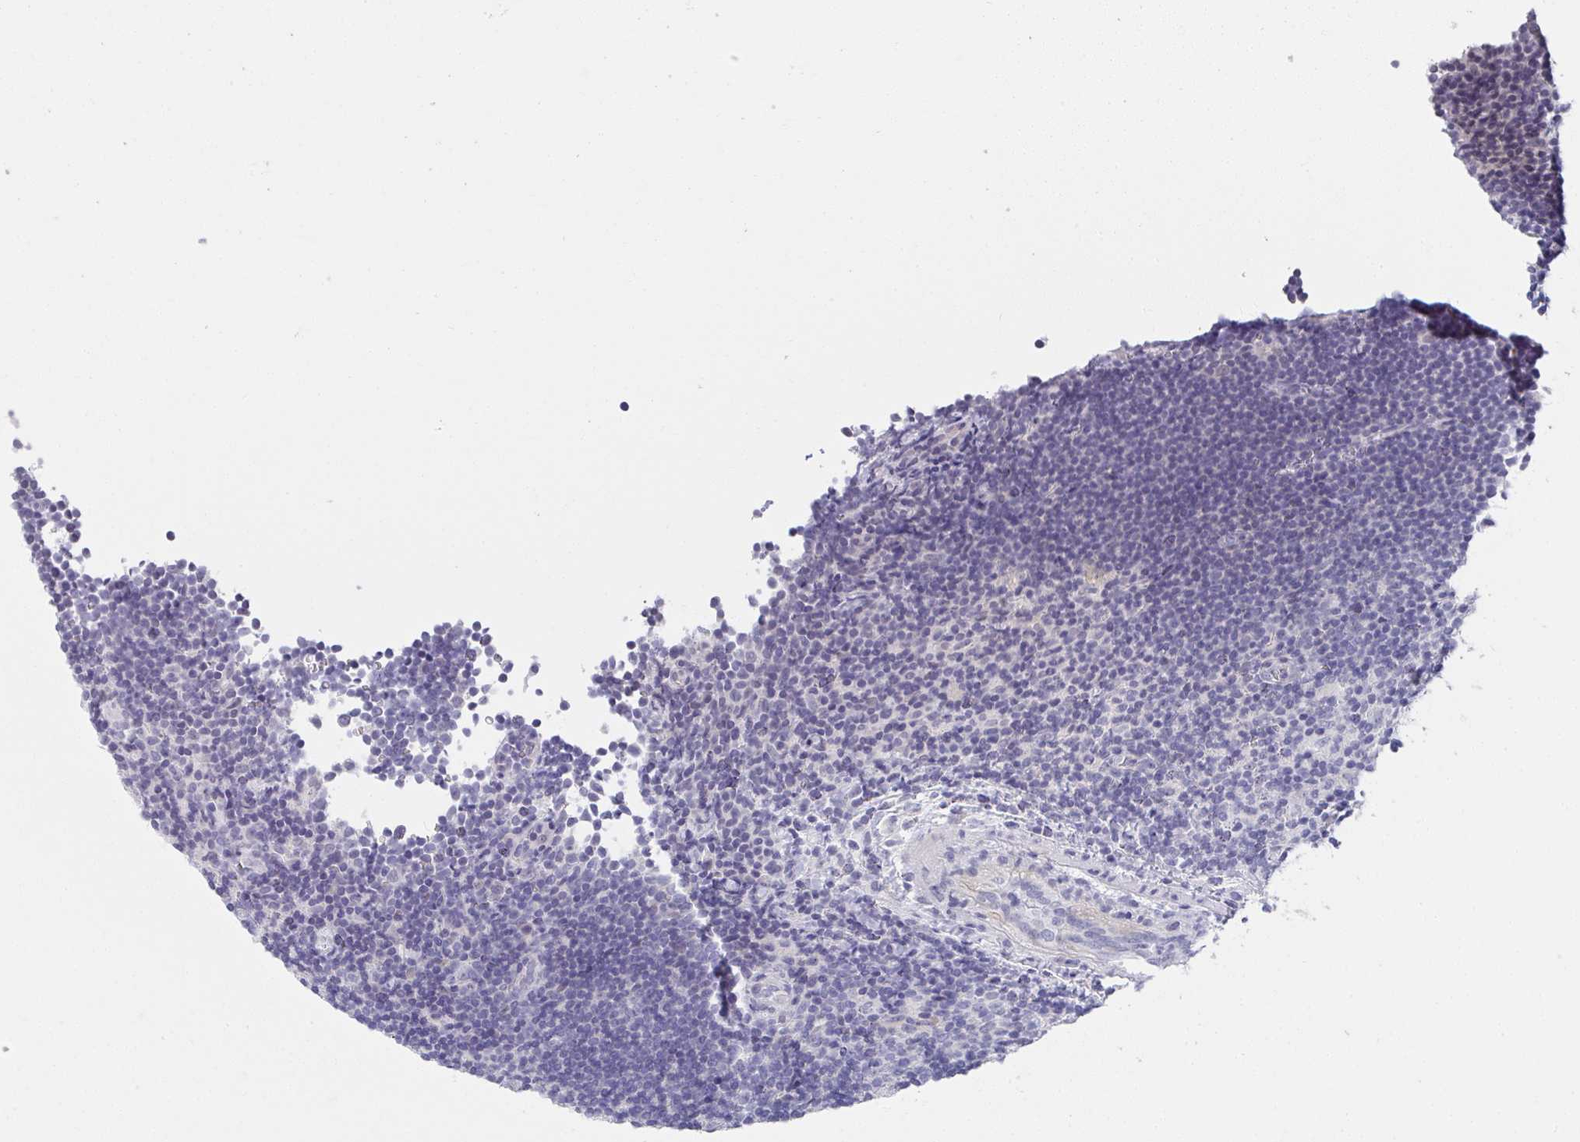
{"staining": {"intensity": "negative", "quantity": "none", "location": "none"}, "tissue": "lymphoma", "cell_type": "Tumor cells", "image_type": "cancer", "snomed": [{"axis": "morphology", "description": "Hodgkin's disease, NOS"}, {"axis": "topography", "description": "Lymph node"}], "caption": "IHC micrograph of human lymphoma stained for a protein (brown), which reveals no positivity in tumor cells. The staining was performed using DAB to visualize the protein expression in brown, while the nuclei were stained in blue with hematoxylin (Magnification: 20x).", "gene": "CACNA1S", "patient": {"sex": "female", "age": 57}}